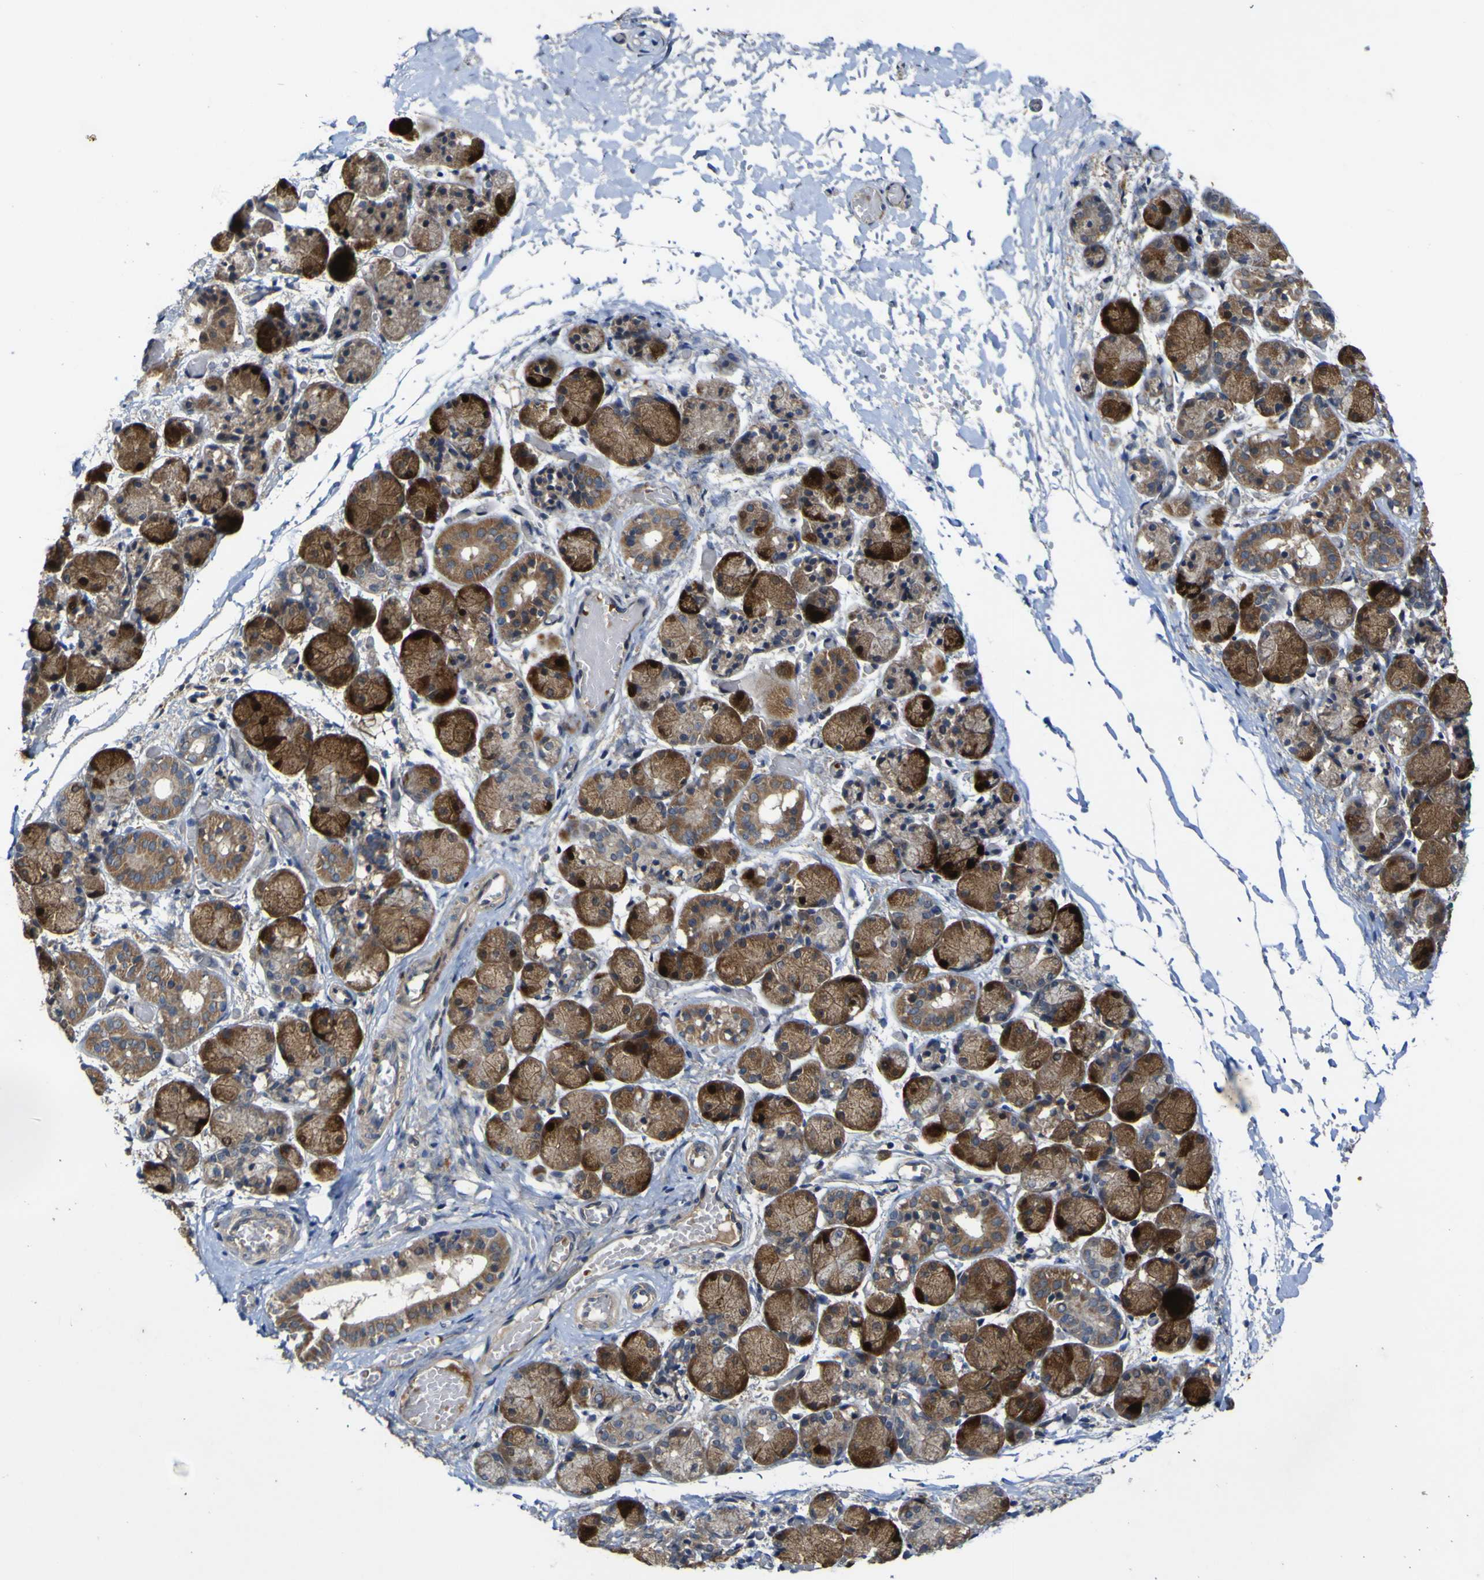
{"staining": {"intensity": "strong", "quantity": "25%-75%", "location": "cytoplasmic/membranous"}, "tissue": "salivary gland", "cell_type": "Glandular cells", "image_type": "normal", "snomed": [{"axis": "morphology", "description": "Normal tissue, NOS"}, {"axis": "topography", "description": "Salivary gland"}], "caption": "Unremarkable salivary gland was stained to show a protein in brown. There is high levels of strong cytoplasmic/membranous staining in approximately 25%-75% of glandular cells. The staining is performed using DAB (3,3'-diaminobenzidine) brown chromogen to label protein expression. The nuclei are counter-stained blue using hematoxylin.", "gene": "IRAK2", "patient": {"sex": "female", "age": 24}}